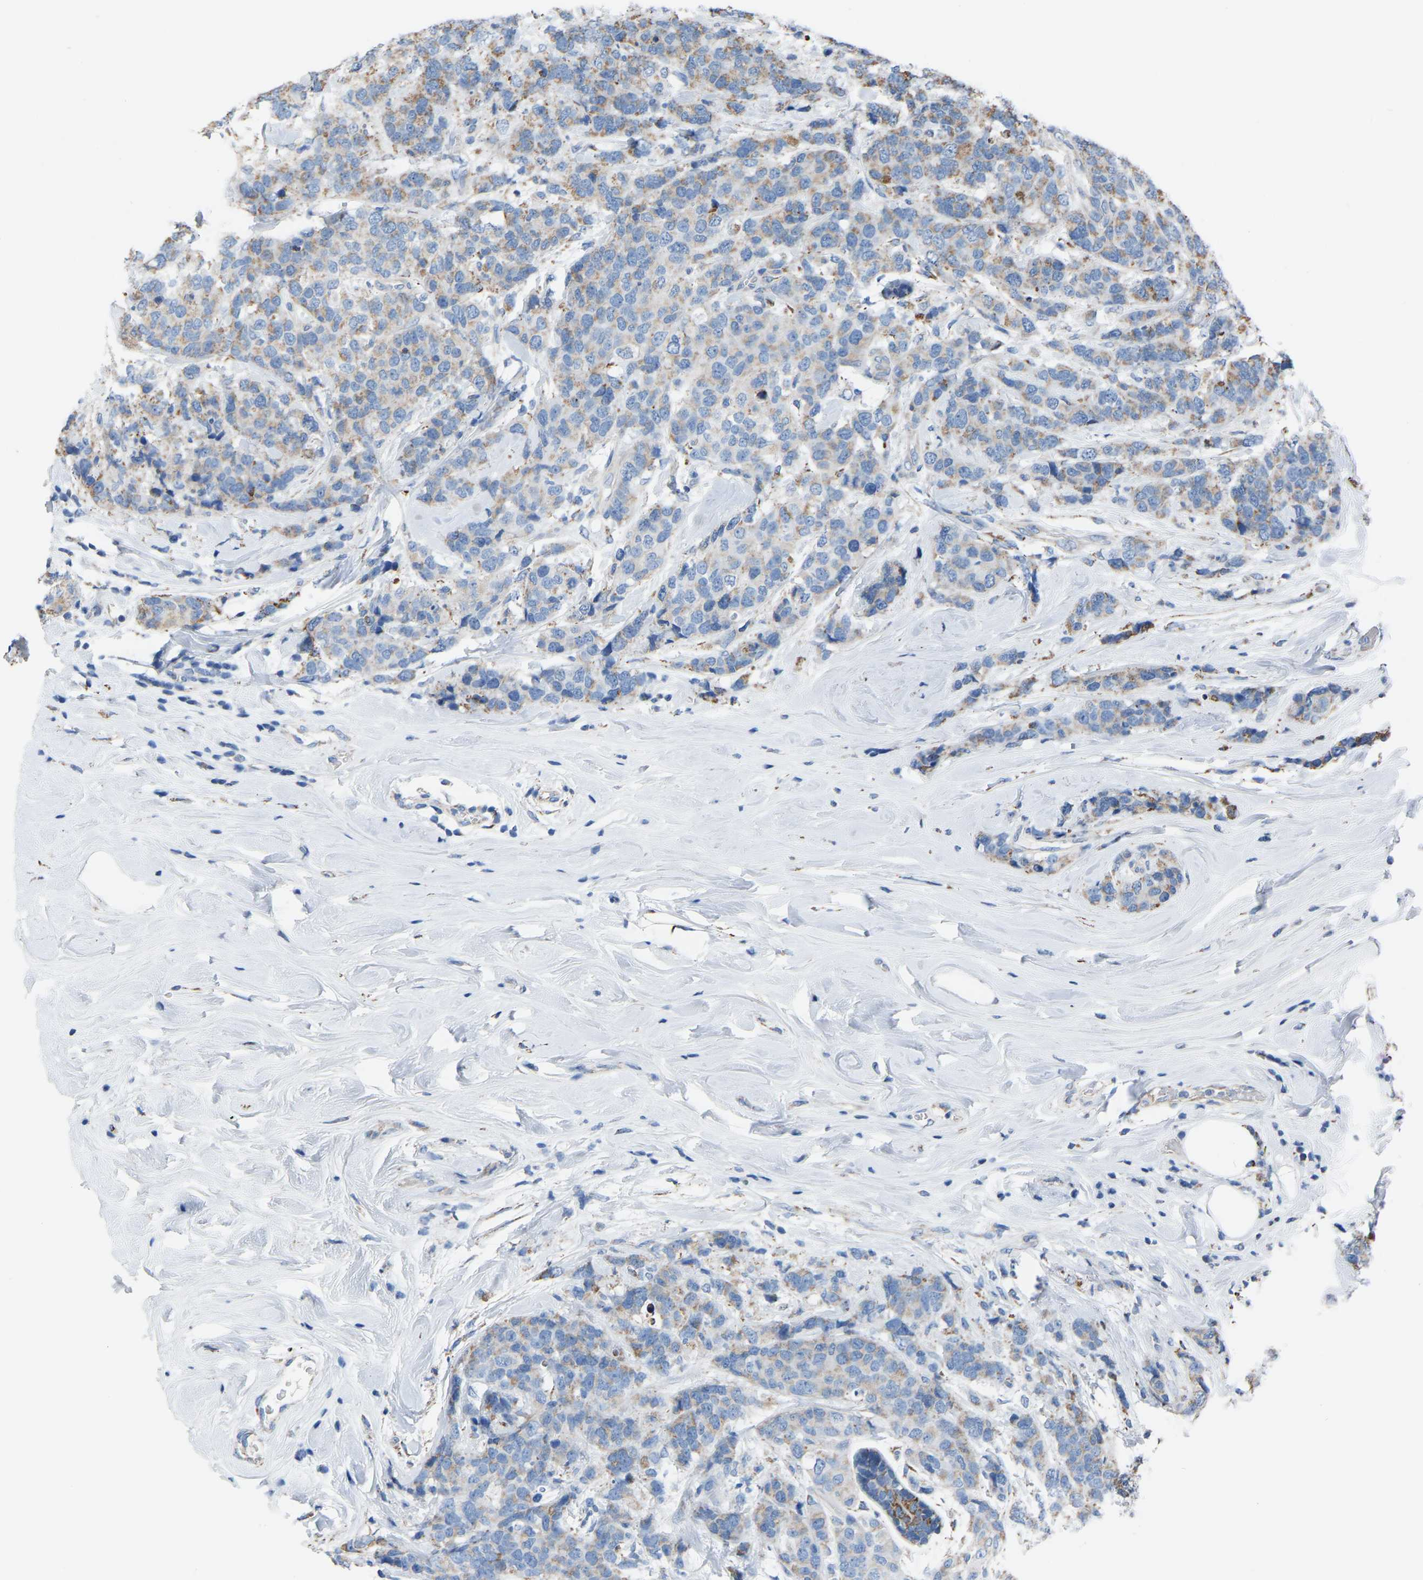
{"staining": {"intensity": "moderate", "quantity": "<25%", "location": "cytoplasmic/membranous"}, "tissue": "breast cancer", "cell_type": "Tumor cells", "image_type": "cancer", "snomed": [{"axis": "morphology", "description": "Lobular carcinoma"}, {"axis": "topography", "description": "Breast"}], "caption": "An IHC image of neoplastic tissue is shown. Protein staining in brown shows moderate cytoplasmic/membranous positivity in breast cancer (lobular carcinoma) within tumor cells. (Stains: DAB (3,3'-diaminobenzidine) in brown, nuclei in blue, Microscopy: brightfield microscopy at high magnification).", "gene": "BCL10", "patient": {"sex": "female", "age": 59}}